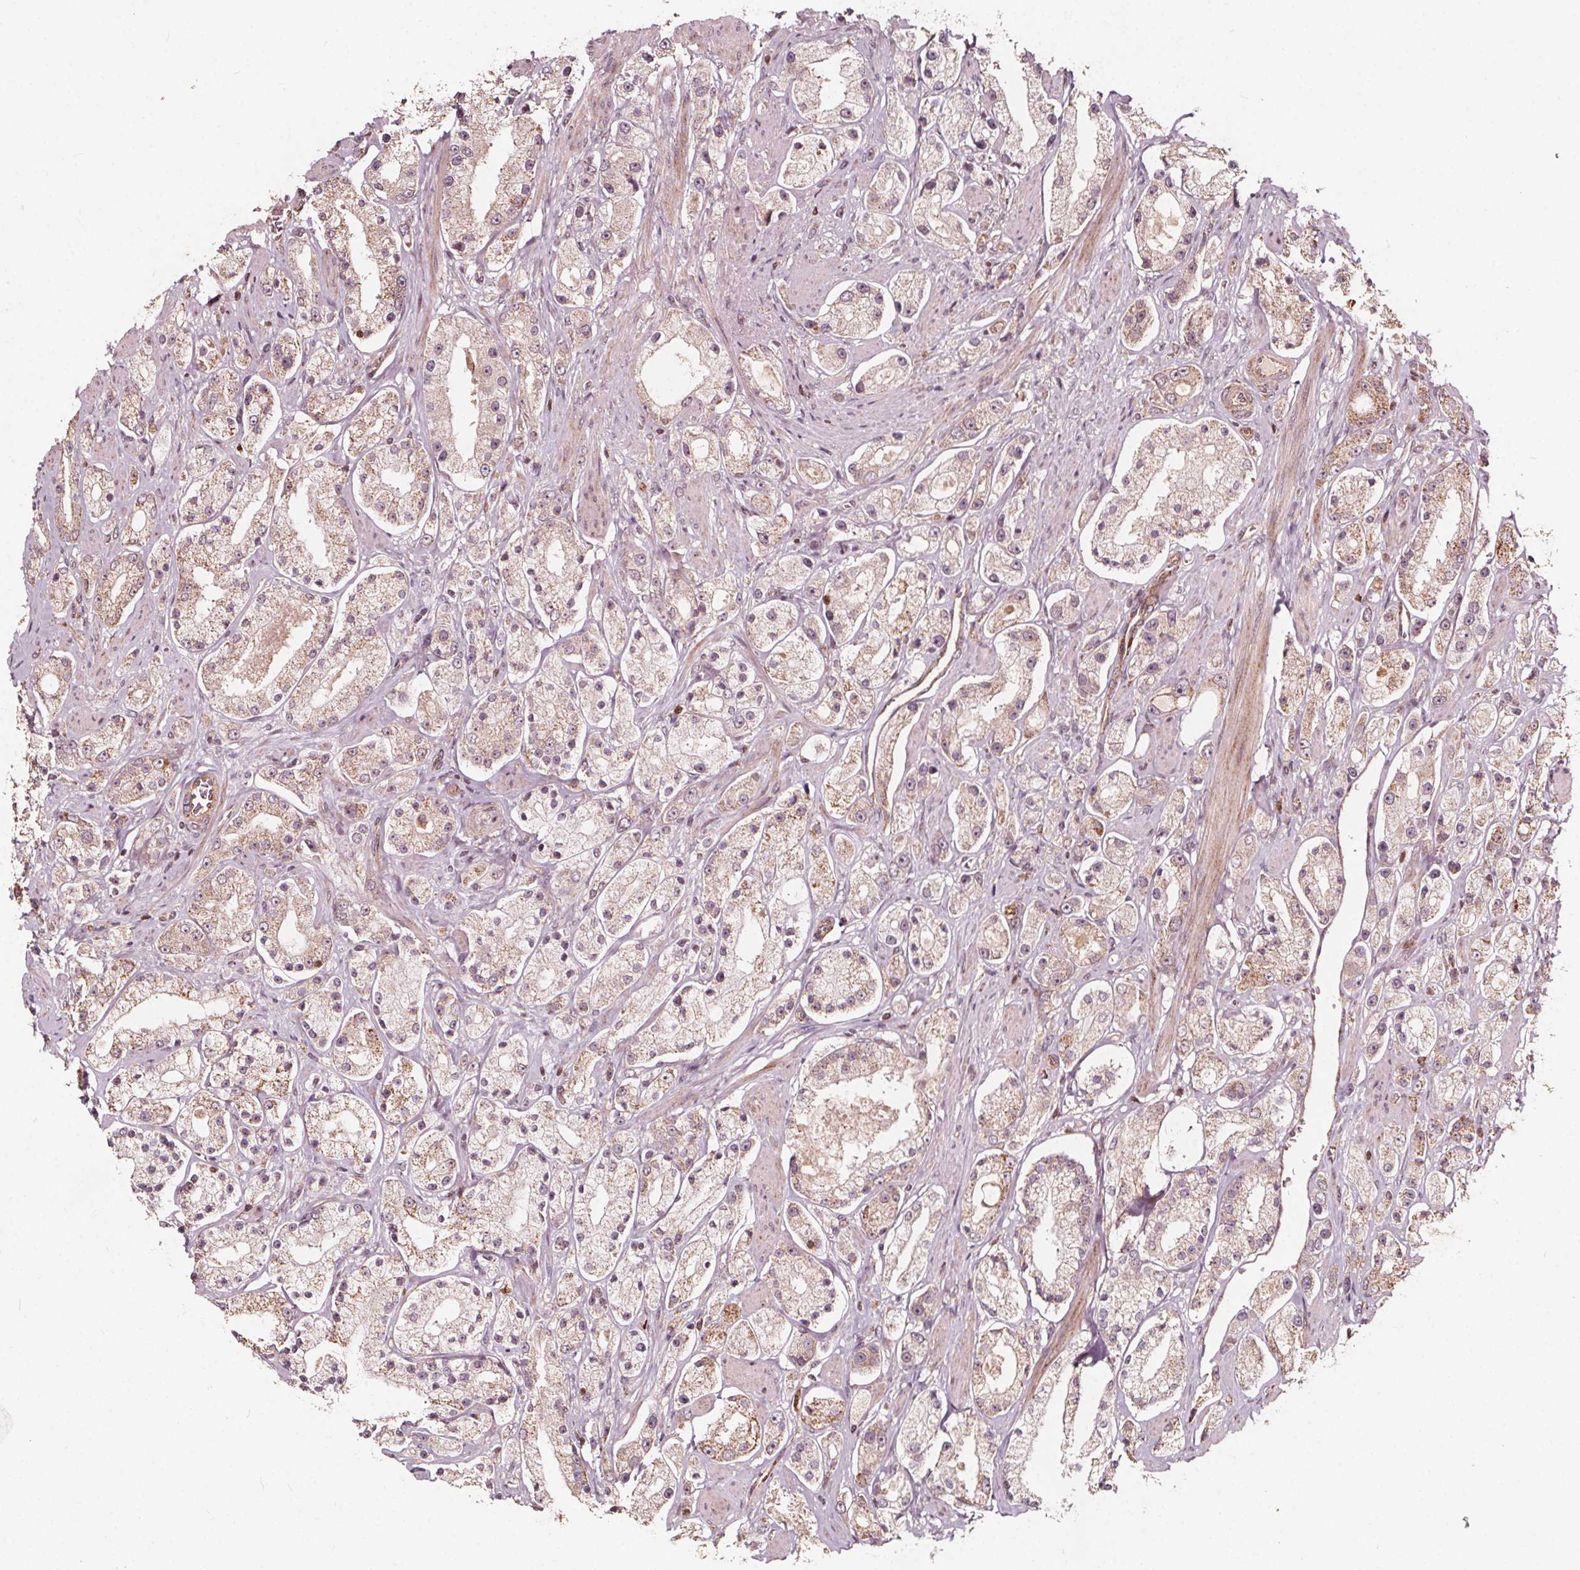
{"staining": {"intensity": "weak", "quantity": ">75%", "location": "cytoplasmic/membranous"}, "tissue": "prostate cancer", "cell_type": "Tumor cells", "image_type": "cancer", "snomed": [{"axis": "morphology", "description": "Adenocarcinoma, High grade"}, {"axis": "topography", "description": "Prostate"}], "caption": "Immunohistochemistry (IHC) of human prostate cancer exhibits low levels of weak cytoplasmic/membranous staining in approximately >75% of tumor cells.", "gene": "AIP", "patient": {"sex": "male", "age": 67}}